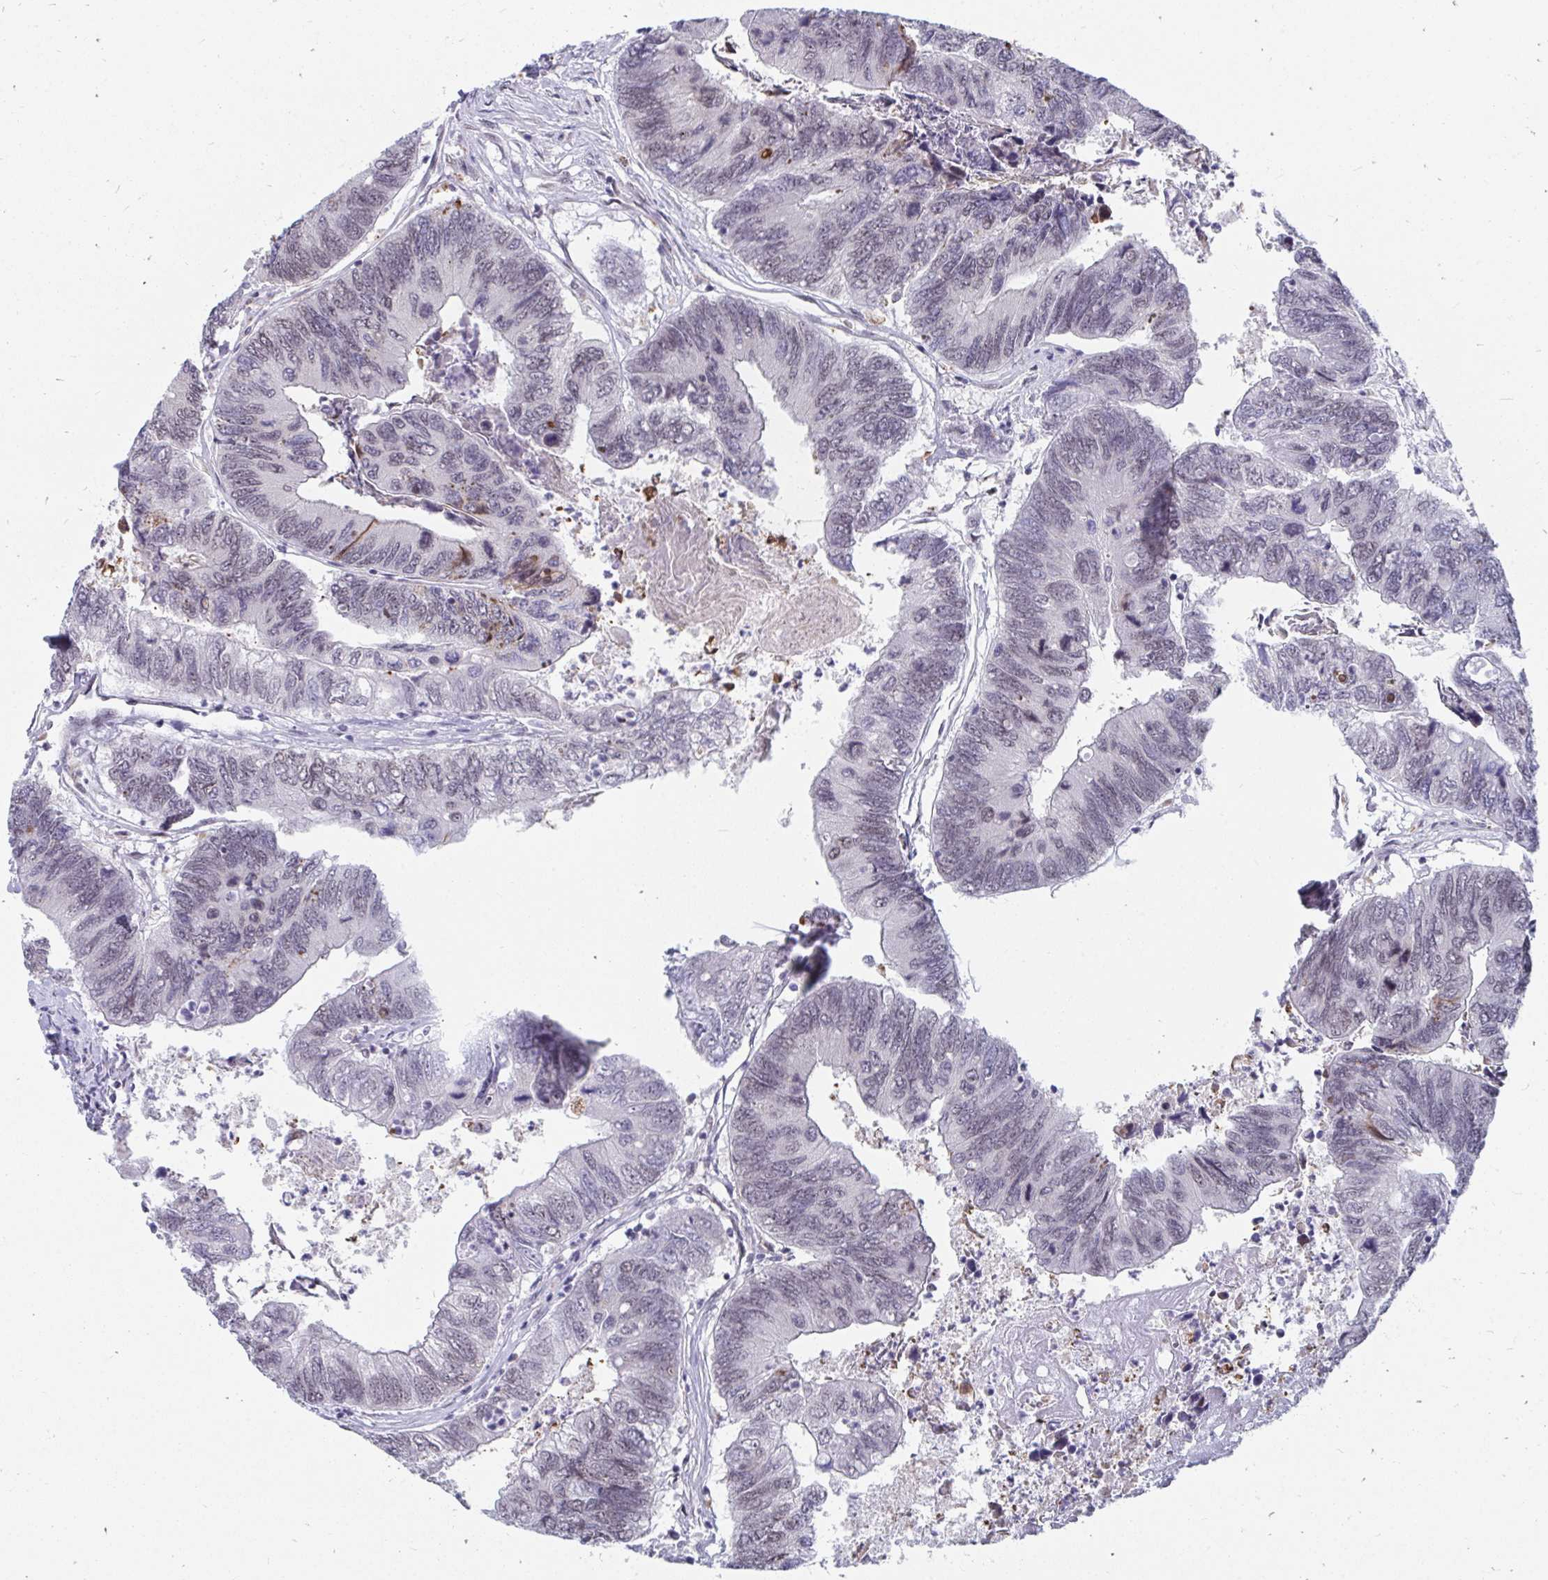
{"staining": {"intensity": "negative", "quantity": "none", "location": "none"}, "tissue": "colorectal cancer", "cell_type": "Tumor cells", "image_type": "cancer", "snomed": [{"axis": "morphology", "description": "Adenocarcinoma, NOS"}, {"axis": "topography", "description": "Colon"}], "caption": "The micrograph reveals no significant positivity in tumor cells of colorectal adenocarcinoma.", "gene": "TRIP12", "patient": {"sex": "female", "age": 67}}